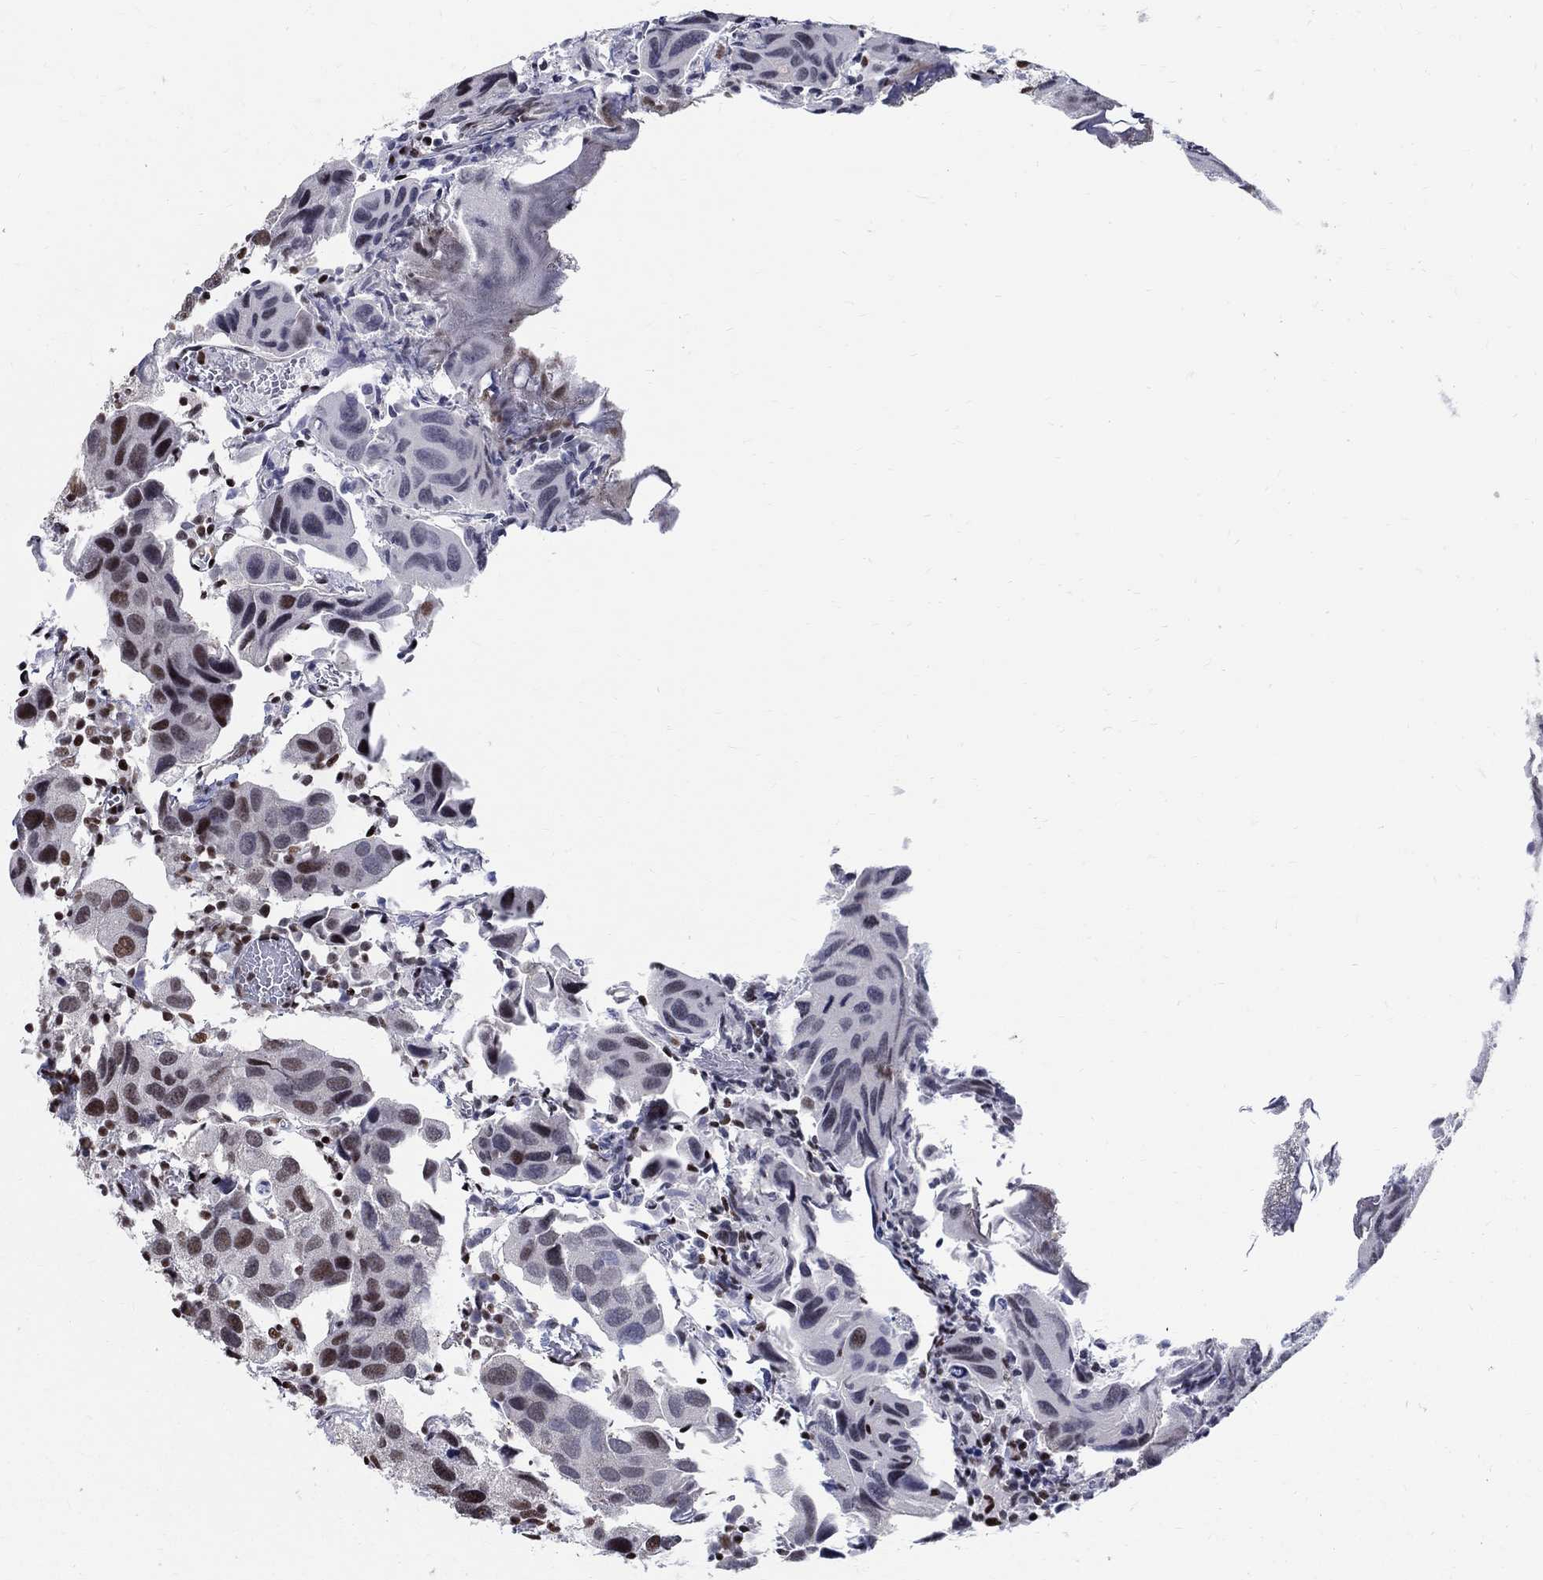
{"staining": {"intensity": "moderate", "quantity": "<25%", "location": "nuclear"}, "tissue": "urothelial cancer", "cell_type": "Tumor cells", "image_type": "cancer", "snomed": [{"axis": "morphology", "description": "Urothelial carcinoma, High grade"}, {"axis": "topography", "description": "Urinary bladder"}], "caption": "The immunohistochemical stain highlights moderate nuclear expression in tumor cells of high-grade urothelial carcinoma tissue. (DAB IHC with brightfield microscopy, high magnification).", "gene": "FBXO16", "patient": {"sex": "male", "age": 79}}